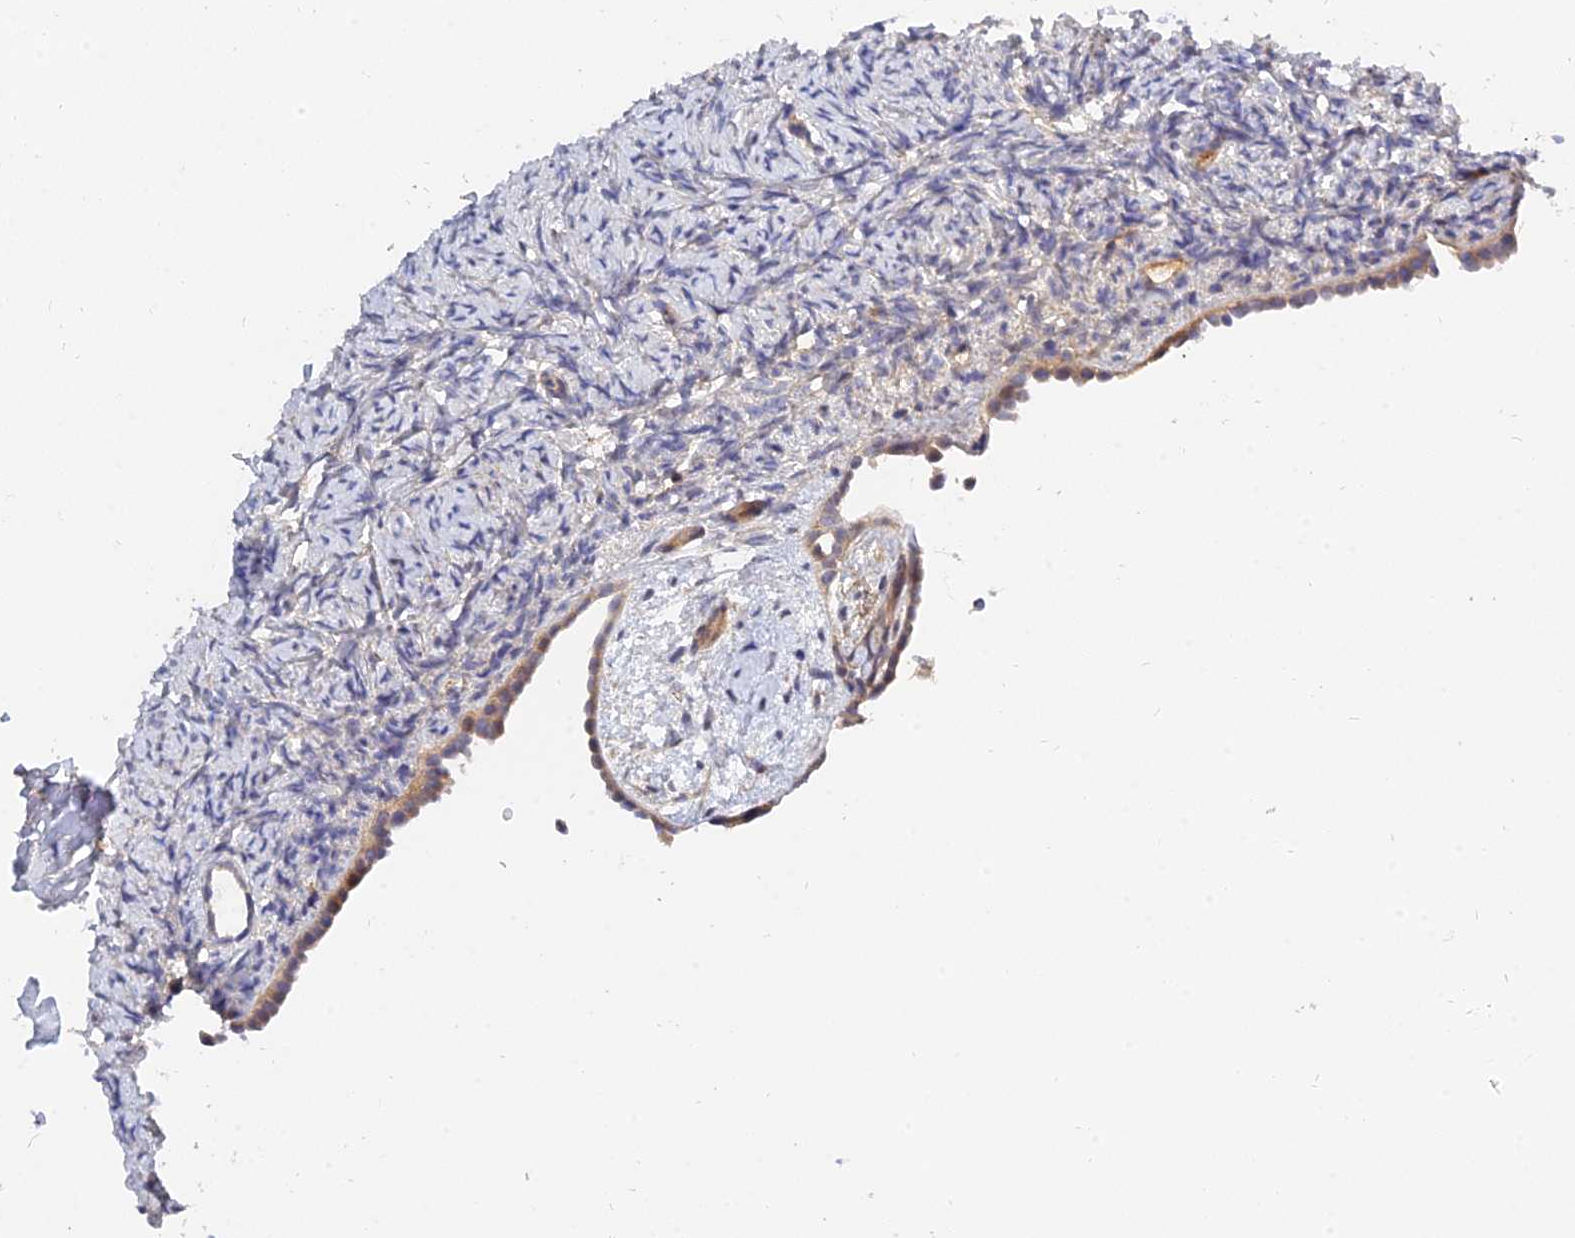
{"staining": {"intensity": "negative", "quantity": "none", "location": "none"}, "tissue": "ovary", "cell_type": "Ovarian stroma cells", "image_type": "normal", "snomed": [{"axis": "morphology", "description": "Normal tissue, NOS"}, {"axis": "topography", "description": "Ovary"}], "caption": "An image of human ovary is negative for staining in ovarian stroma cells. (DAB (3,3'-diaminobenzidine) immunohistochemistry, high magnification).", "gene": "MRPL35", "patient": {"sex": "female", "age": 33}}